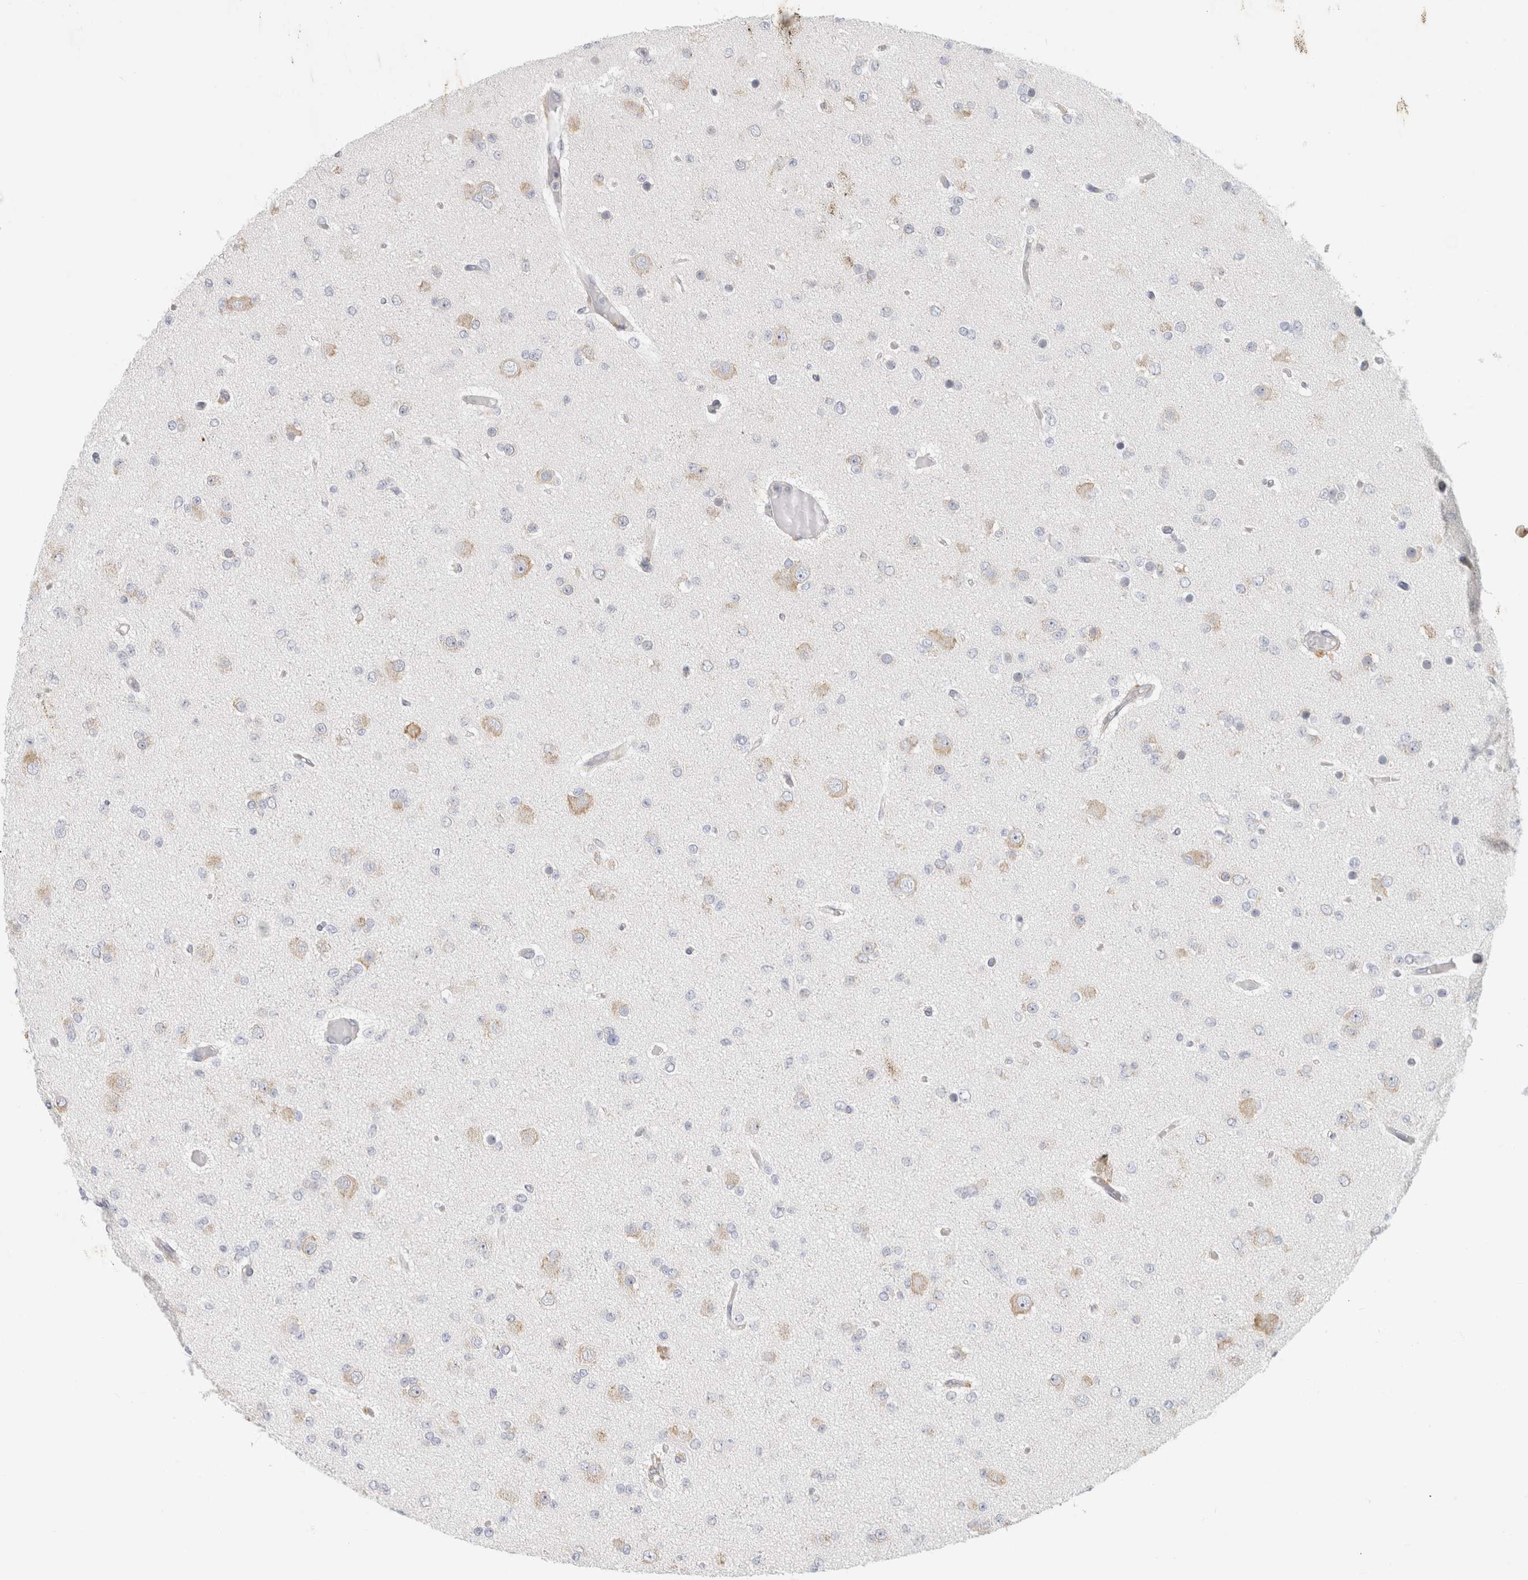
{"staining": {"intensity": "negative", "quantity": "none", "location": "none"}, "tissue": "glioma", "cell_type": "Tumor cells", "image_type": "cancer", "snomed": [{"axis": "morphology", "description": "Glioma, malignant, Low grade"}, {"axis": "topography", "description": "Brain"}], "caption": "Immunohistochemistry micrograph of neoplastic tissue: human malignant glioma (low-grade) stained with DAB (3,3'-diaminobenzidine) shows no significant protein expression in tumor cells.", "gene": "RPN2", "patient": {"sex": "female", "age": 22}}